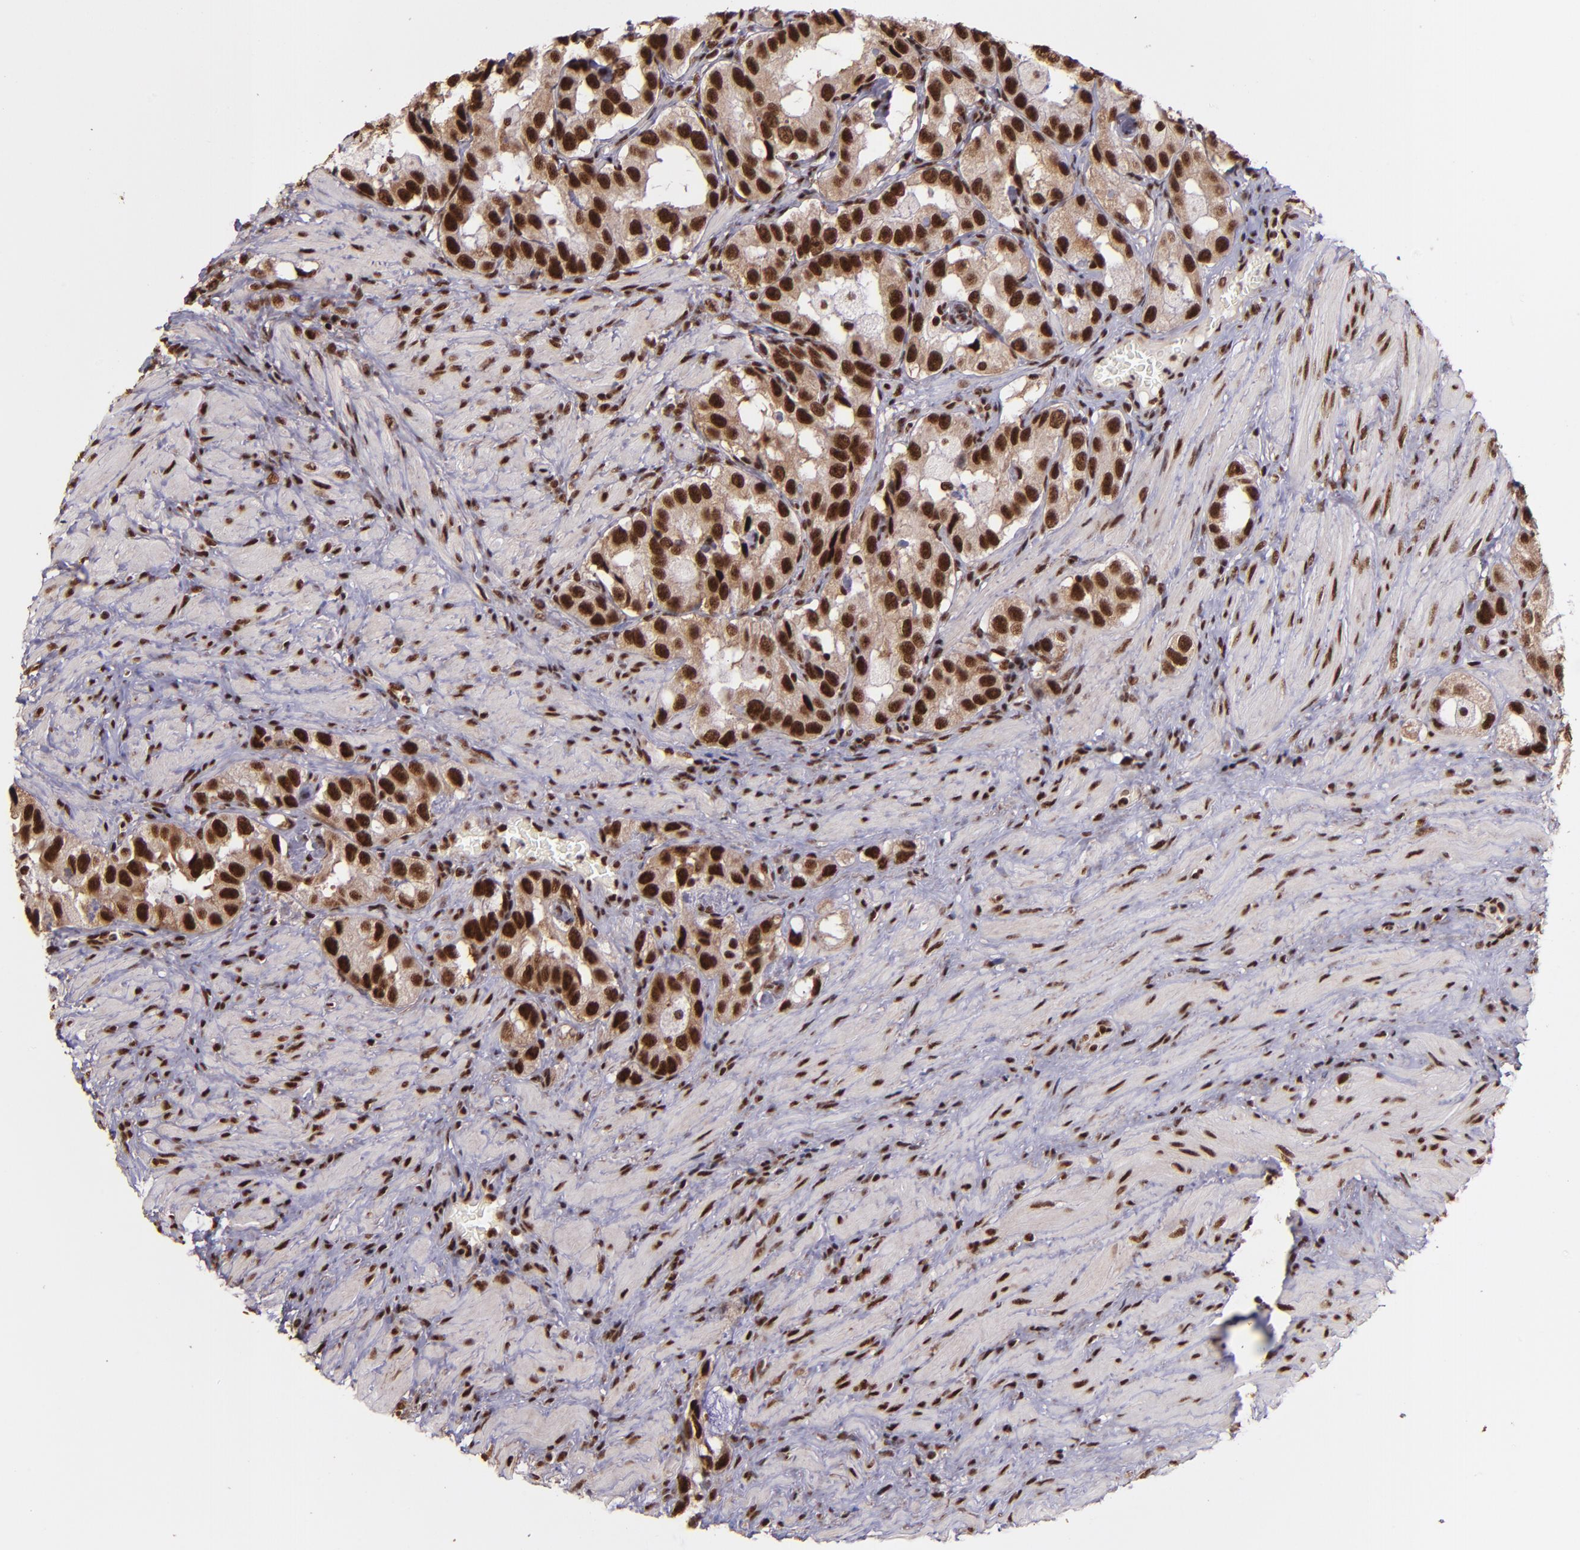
{"staining": {"intensity": "strong", "quantity": ">75%", "location": "cytoplasmic/membranous,nuclear"}, "tissue": "prostate cancer", "cell_type": "Tumor cells", "image_type": "cancer", "snomed": [{"axis": "morphology", "description": "Adenocarcinoma, High grade"}, {"axis": "topography", "description": "Prostate"}], "caption": "Immunohistochemical staining of prostate cancer shows strong cytoplasmic/membranous and nuclear protein staining in about >75% of tumor cells. (Brightfield microscopy of DAB IHC at high magnification).", "gene": "PQBP1", "patient": {"sex": "male", "age": 63}}